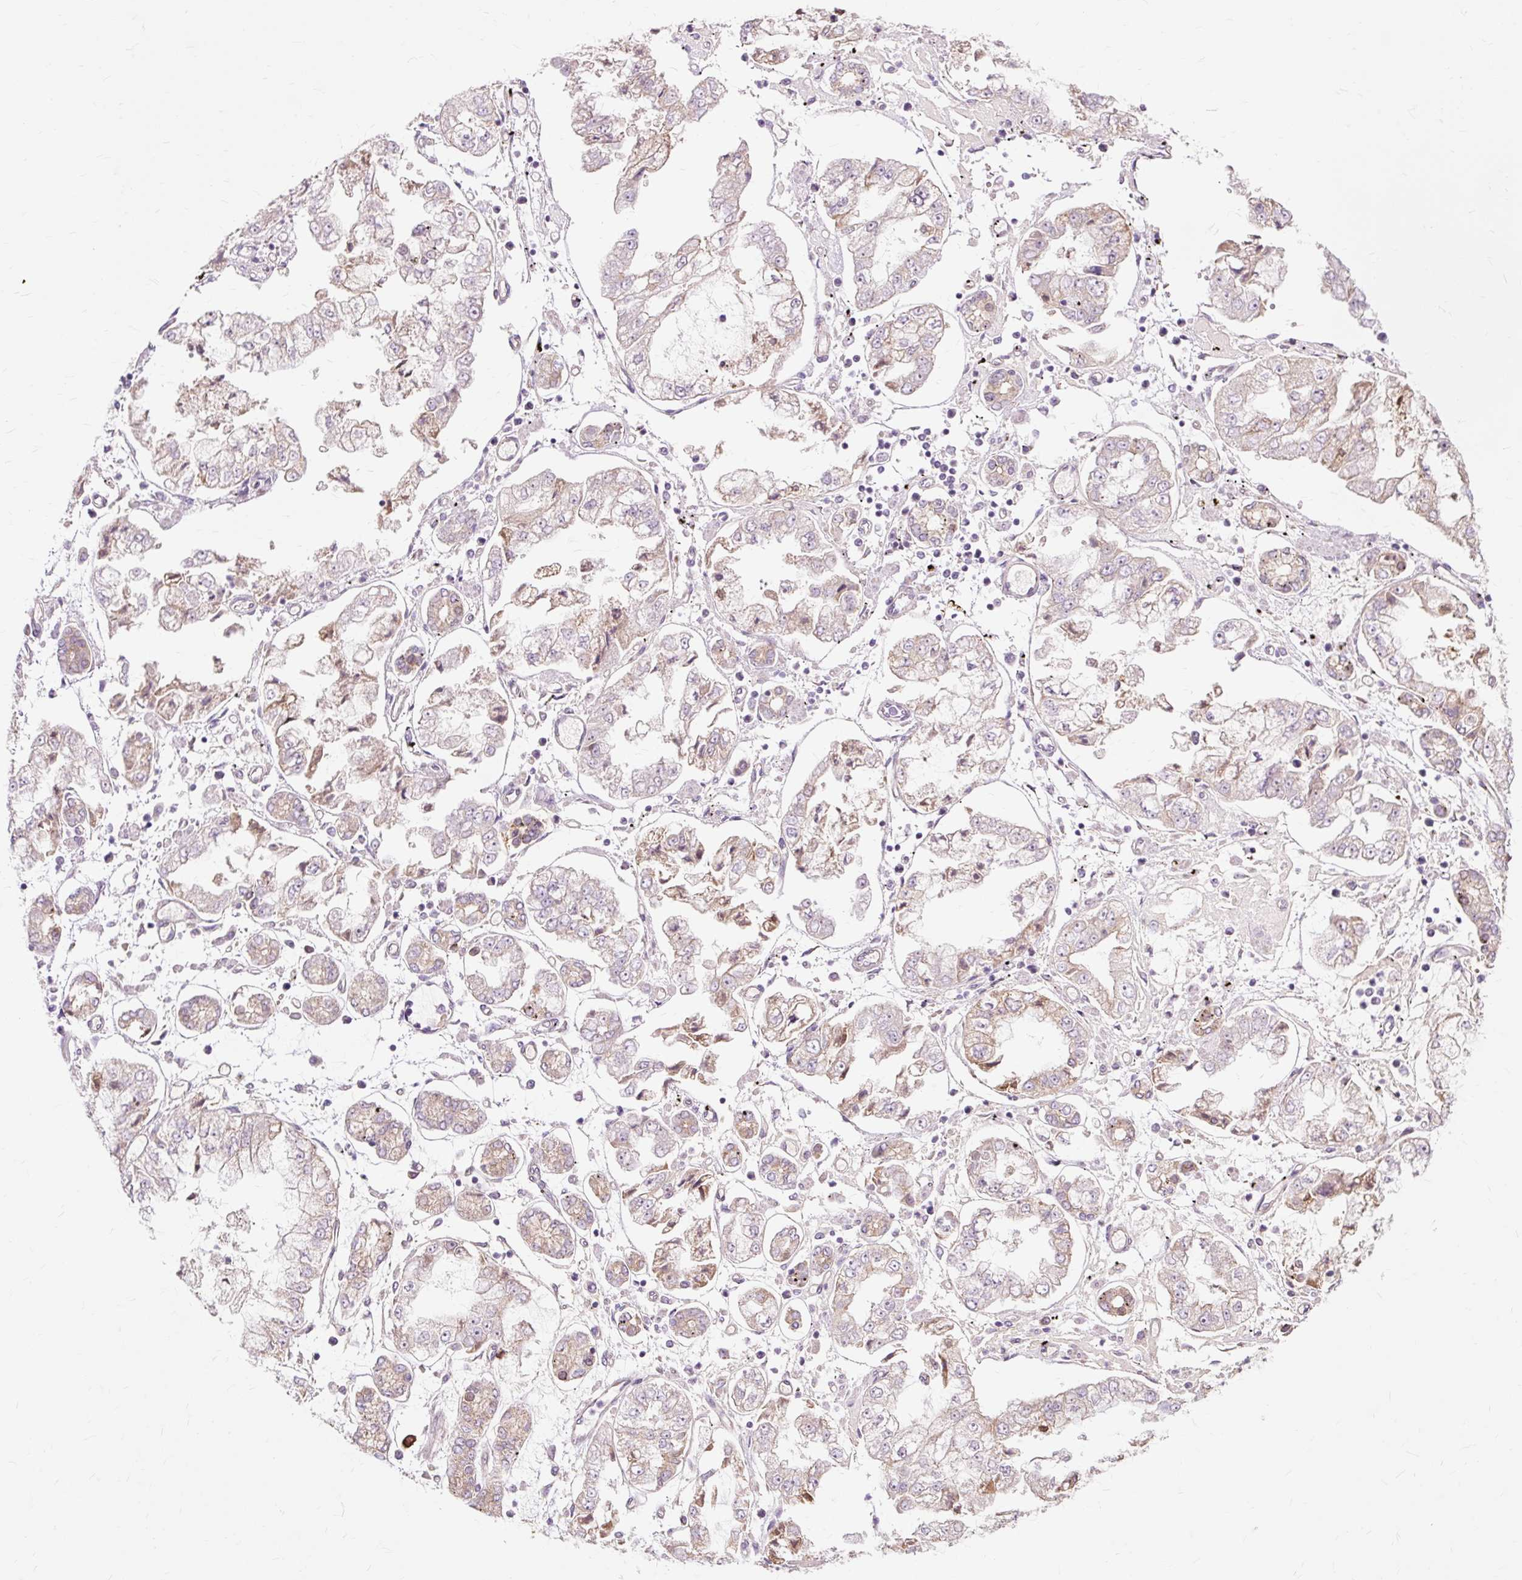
{"staining": {"intensity": "moderate", "quantity": "25%-75%", "location": "cytoplasmic/membranous"}, "tissue": "stomach cancer", "cell_type": "Tumor cells", "image_type": "cancer", "snomed": [{"axis": "morphology", "description": "Adenocarcinoma, NOS"}, {"axis": "topography", "description": "Stomach"}], "caption": "A high-resolution image shows IHC staining of stomach adenocarcinoma, which shows moderate cytoplasmic/membranous staining in approximately 25%-75% of tumor cells.", "gene": "PDZD2", "patient": {"sex": "male", "age": 76}}